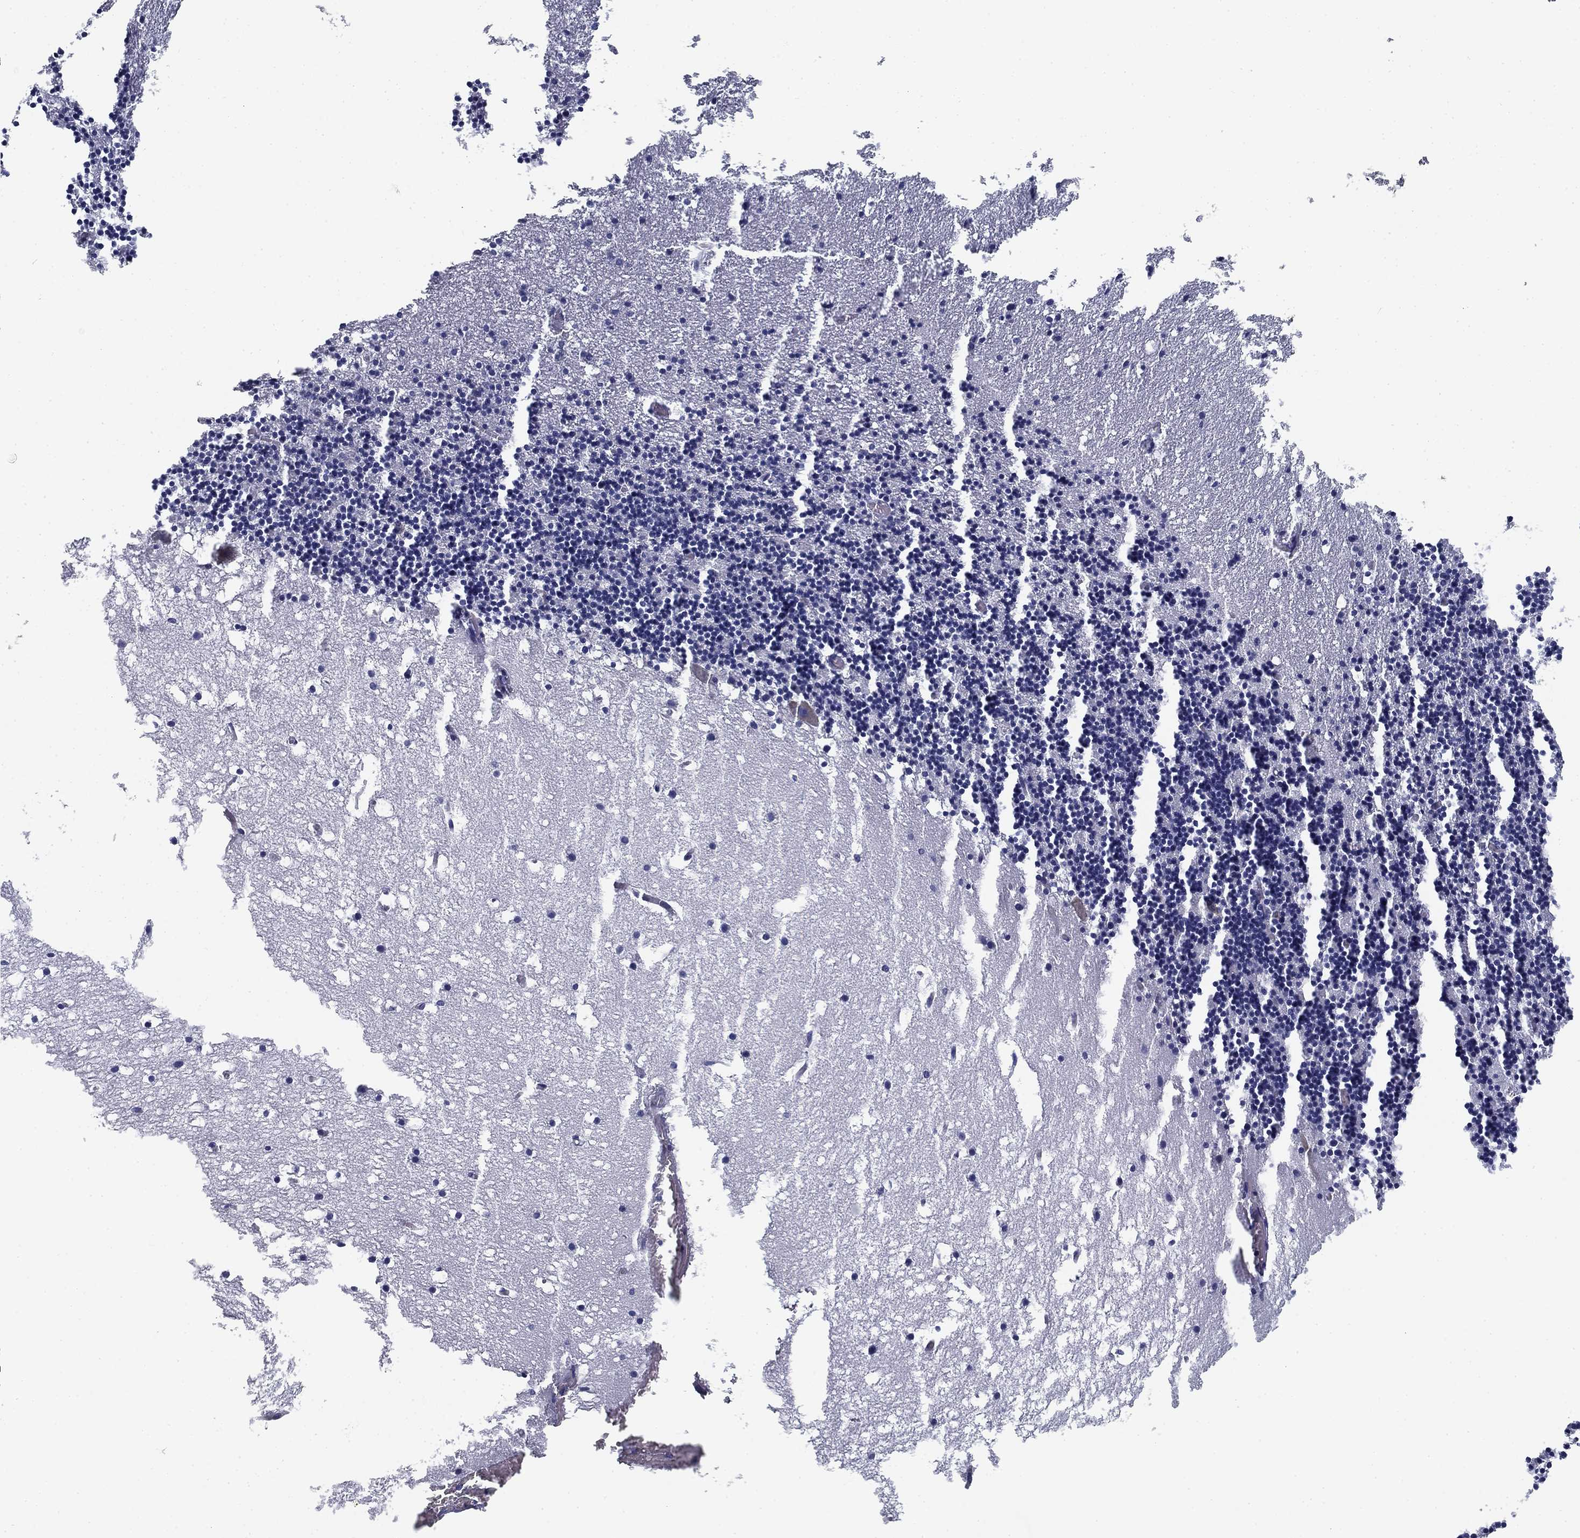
{"staining": {"intensity": "negative", "quantity": "none", "location": "none"}, "tissue": "cerebellum", "cell_type": "Cells in granular layer", "image_type": "normal", "snomed": [{"axis": "morphology", "description": "Normal tissue, NOS"}, {"axis": "topography", "description": "Cerebellum"}], "caption": "A high-resolution image shows IHC staining of normal cerebellum, which shows no significant positivity in cells in granular layer. (Stains: DAB immunohistochemistry (IHC) with hematoxylin counter stain, Microscopy: brightfield microscopy at high magnification).", "gene": "FXR1", "patient": {"sex": "male", "age": 37}}